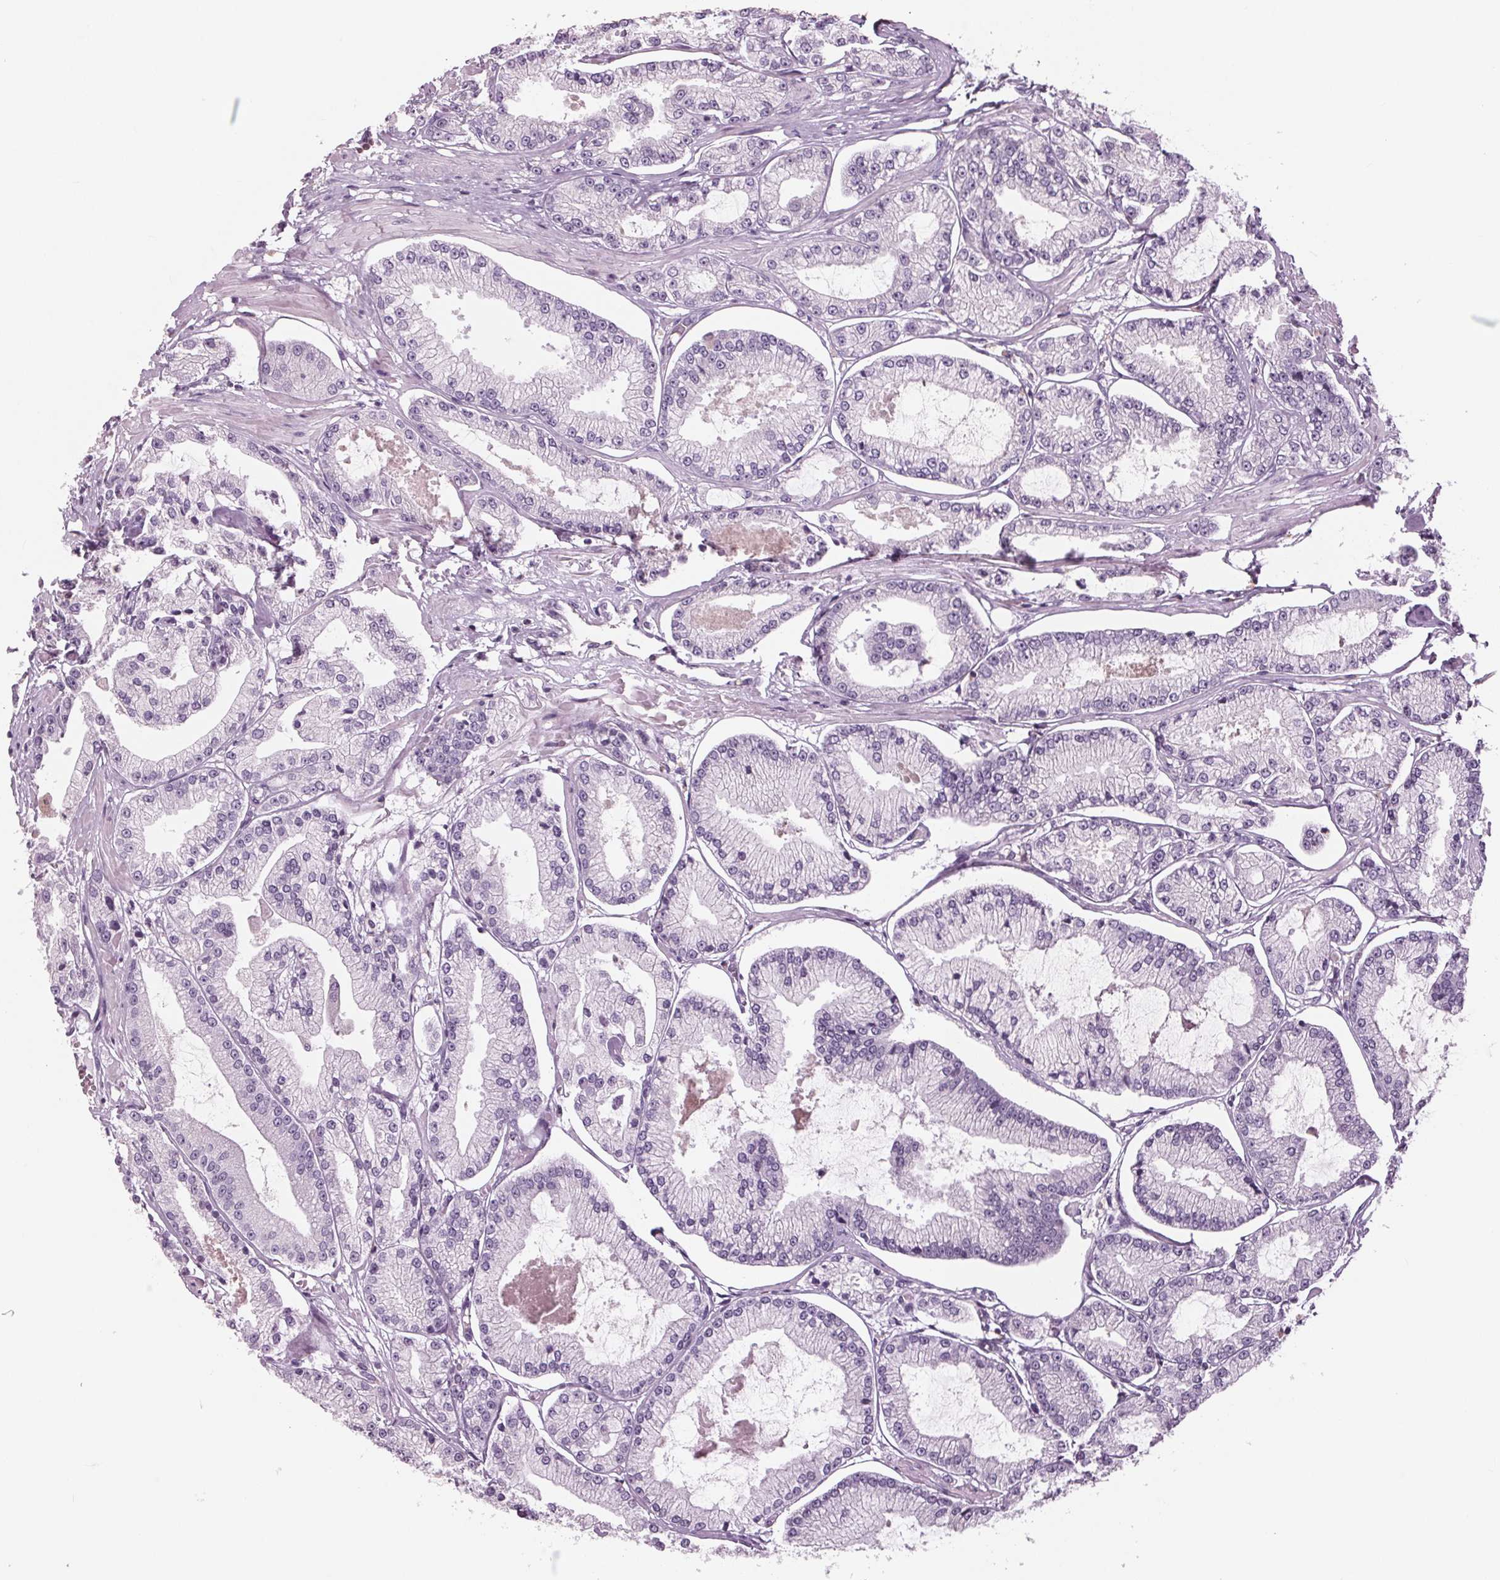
{"staining": {"intensity": "negative", "quantity": "none", "location": "none"}, "tissue": "prostate cancer", "cell_type": "Tumor cells", "image_type": "cancer", "snomed": [{"axis": "morphology", "description": "Adenocarcinoma, Low grade"}, {"axis": "topography", "description": "Prostate"}], "caption": "A high-resolution micrograph shows IHC staining of prostate cancer, which reveals no significant positivity in tumor cells.", "gene": "ARHGAP25", "patient": {"sex": "male", "age": 55}}